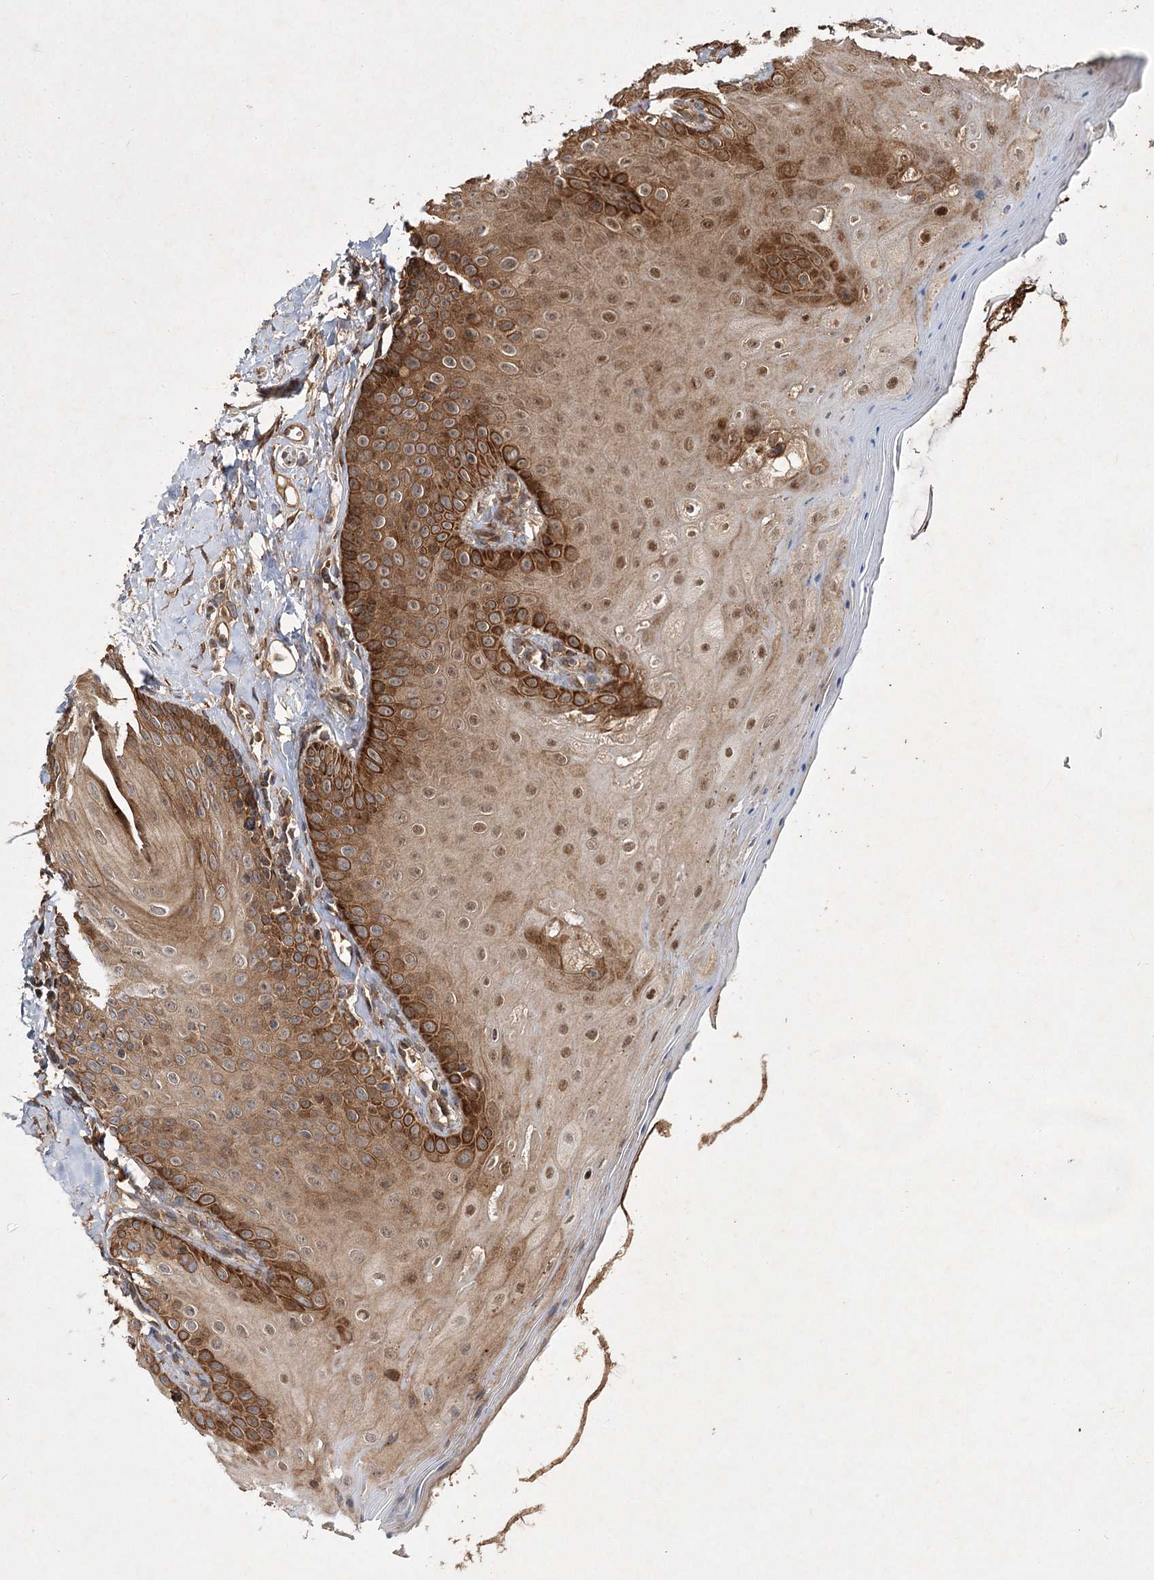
{"staining": {"intensity": "strong", "quantity": "<25%", "location": "cytoplasmic/membranous,nuclear"}, "tissue": "oral mucosa", "cell_type": "Squamous epithelial cells", "image_type": "normal", "snomed": [{"axis": "morphology", "description": "Normal tissue, NOS"}, {"axis": "topography", "description": "Oral tissue"}], "caption": "Benign oral mucosa demonstrates strong cytoplasmic/membranous,nuclear positivity in about <25% of squamous epithelial cells The protein of interest is shown in brown color, while the nuclei are stained blue..", "gene": "DNAJC13", "patient": {"sex": "female", "age": 31}}